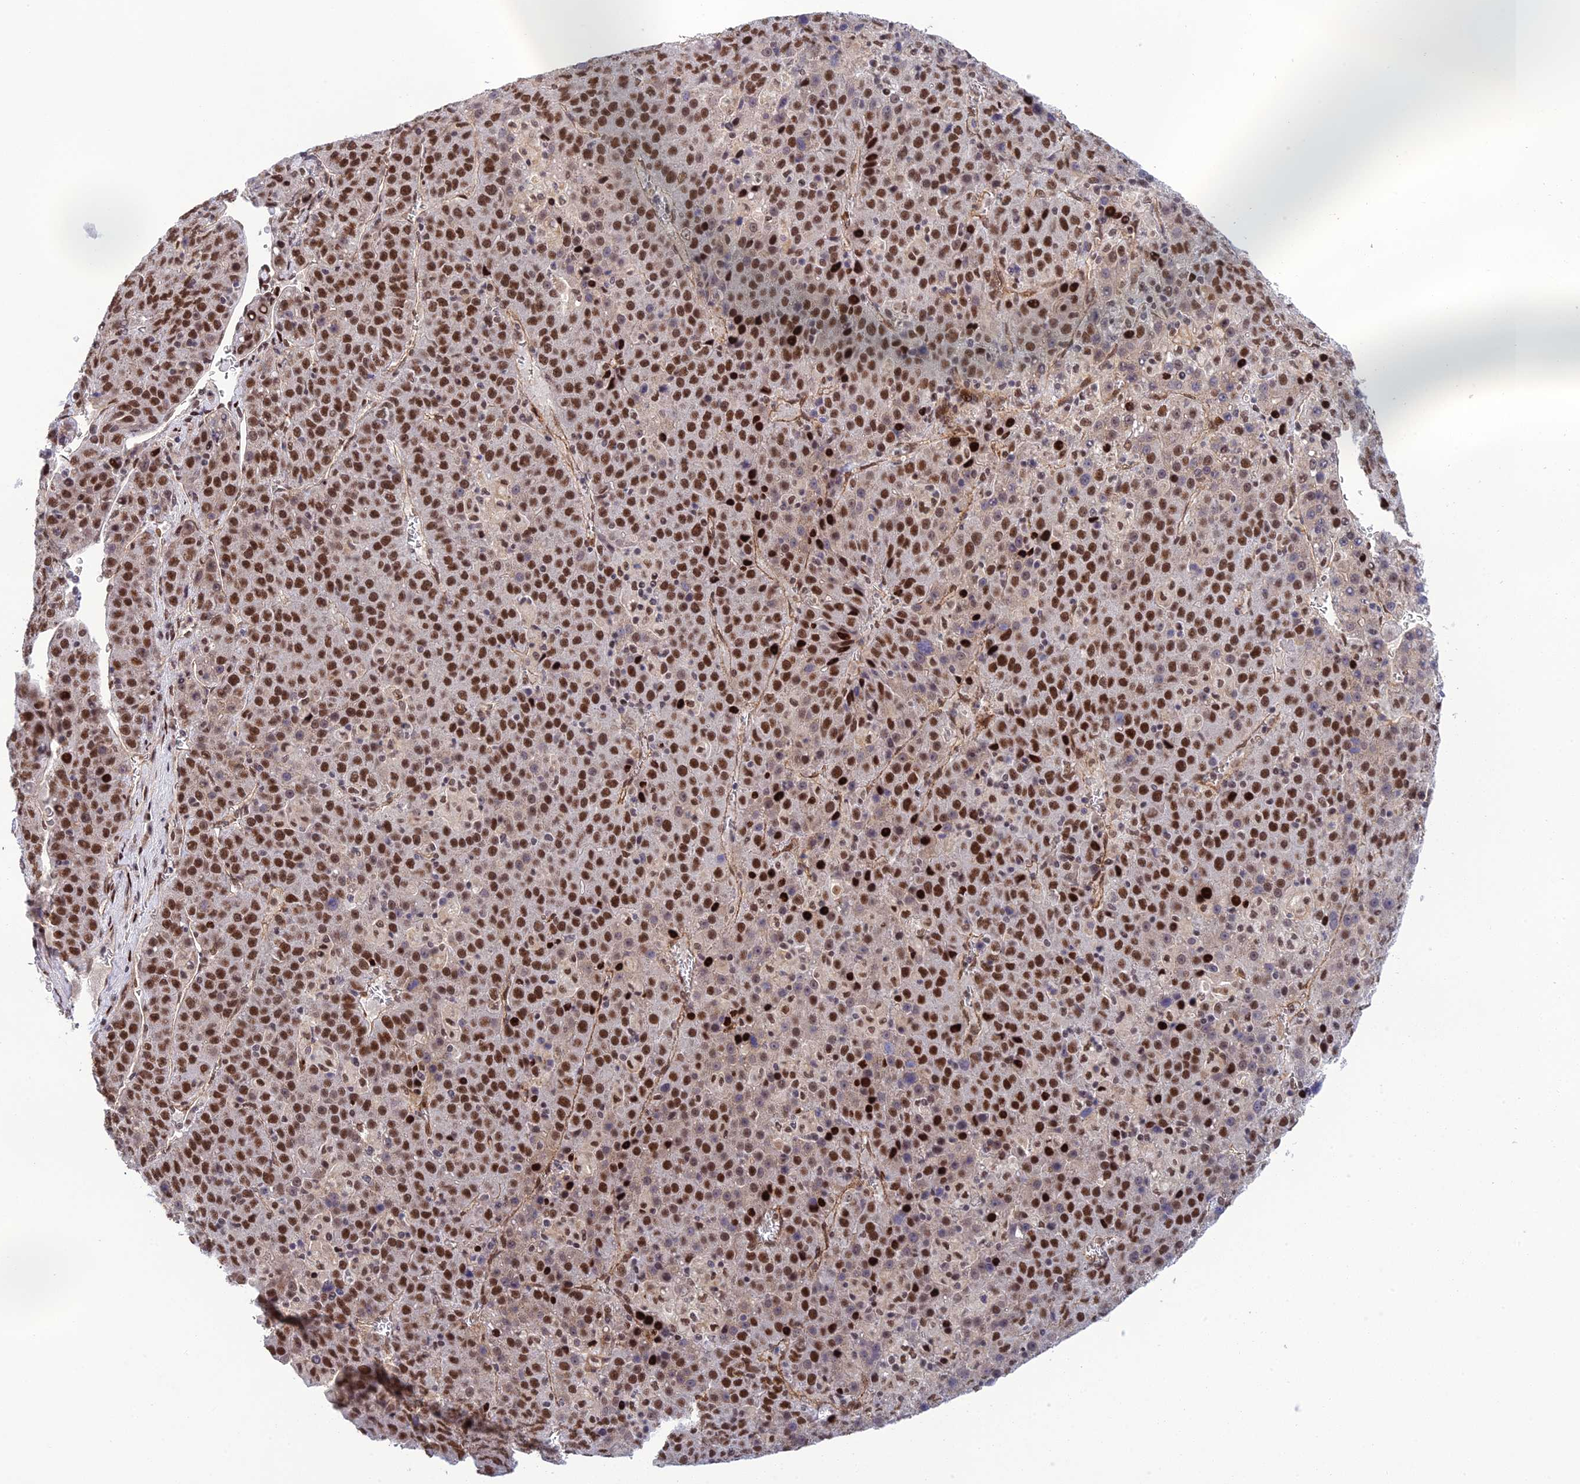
{"staining": {"intensity": "strong", "quantity": ">75%", "location": "nuclear"}, "tissue": "liver cancer", "cell_type": "Tumor cells", "image_type": "cancer", "snomed": [{"axis": "morphology", "description": "Carcinoma, Hepatocellular, NOS"}, {"axis": "topography", "description": "Liver"}], "caption": "IHC micrograph of liver hepatocellular carcinoma stained for a protein (brown), which shows high levels of strong nuclear positivity in approximately >75% of tumor cells.", "gene": "RANBP3", "patient": {"sex": "female", "age": 53}}